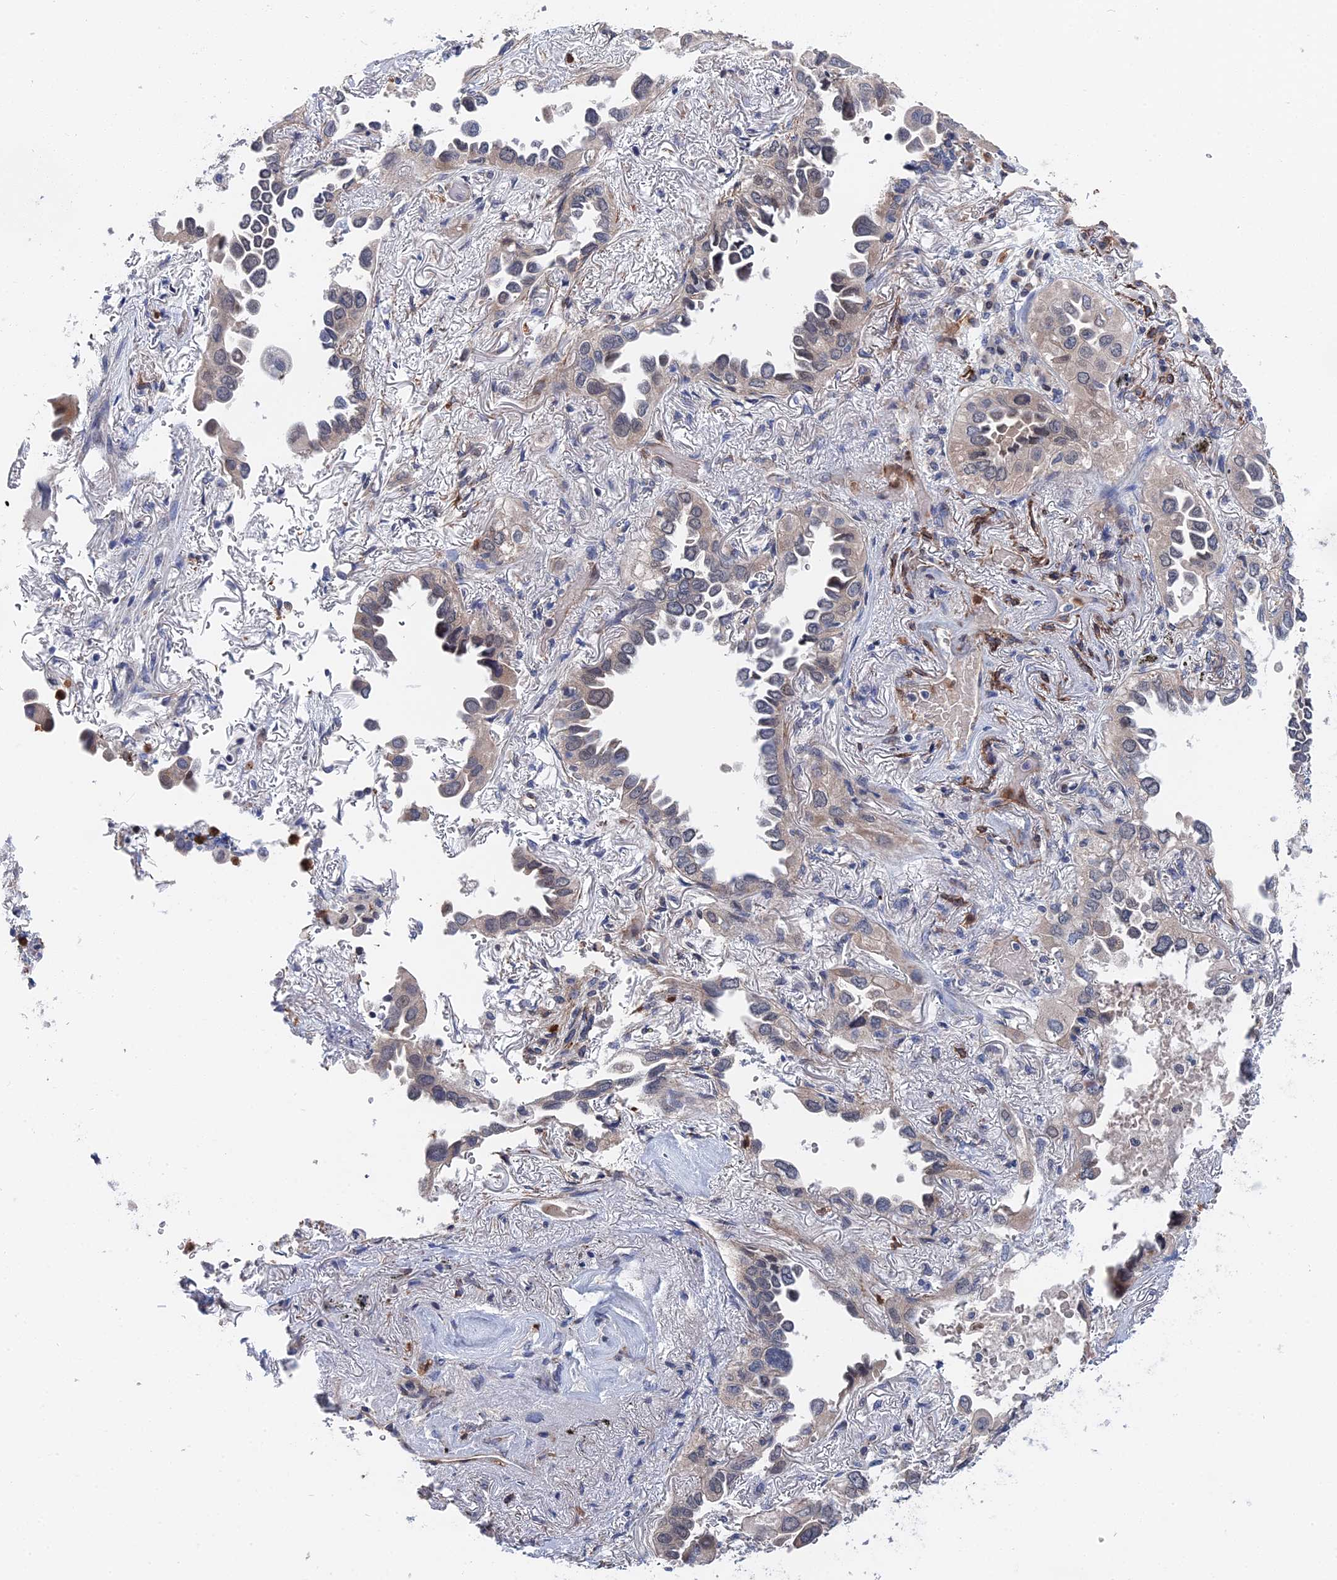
{"staining": {"intensity": "moderate", "quantity": "<25%", "location": "cytoplasmic/membranous"}, "tissue": "lung cancer", "cell_type": "Tumor cells", "image_type": "cancer", "snomed": [{"axis": "morphology", "description": "Adenocarcinoma, NOS"}, {"axis": "topography", "description": "Lung"}], "caption": "Adenocarcinoma (lung) stained for a protein shows moderate cytoplasmic/membranous positivity in tumor cells. (DAB IHC, brown staining for protein, blue staining for nuclei).", "gene": "MTHFSD", "patient": {"sex": "female", "age": 76}}